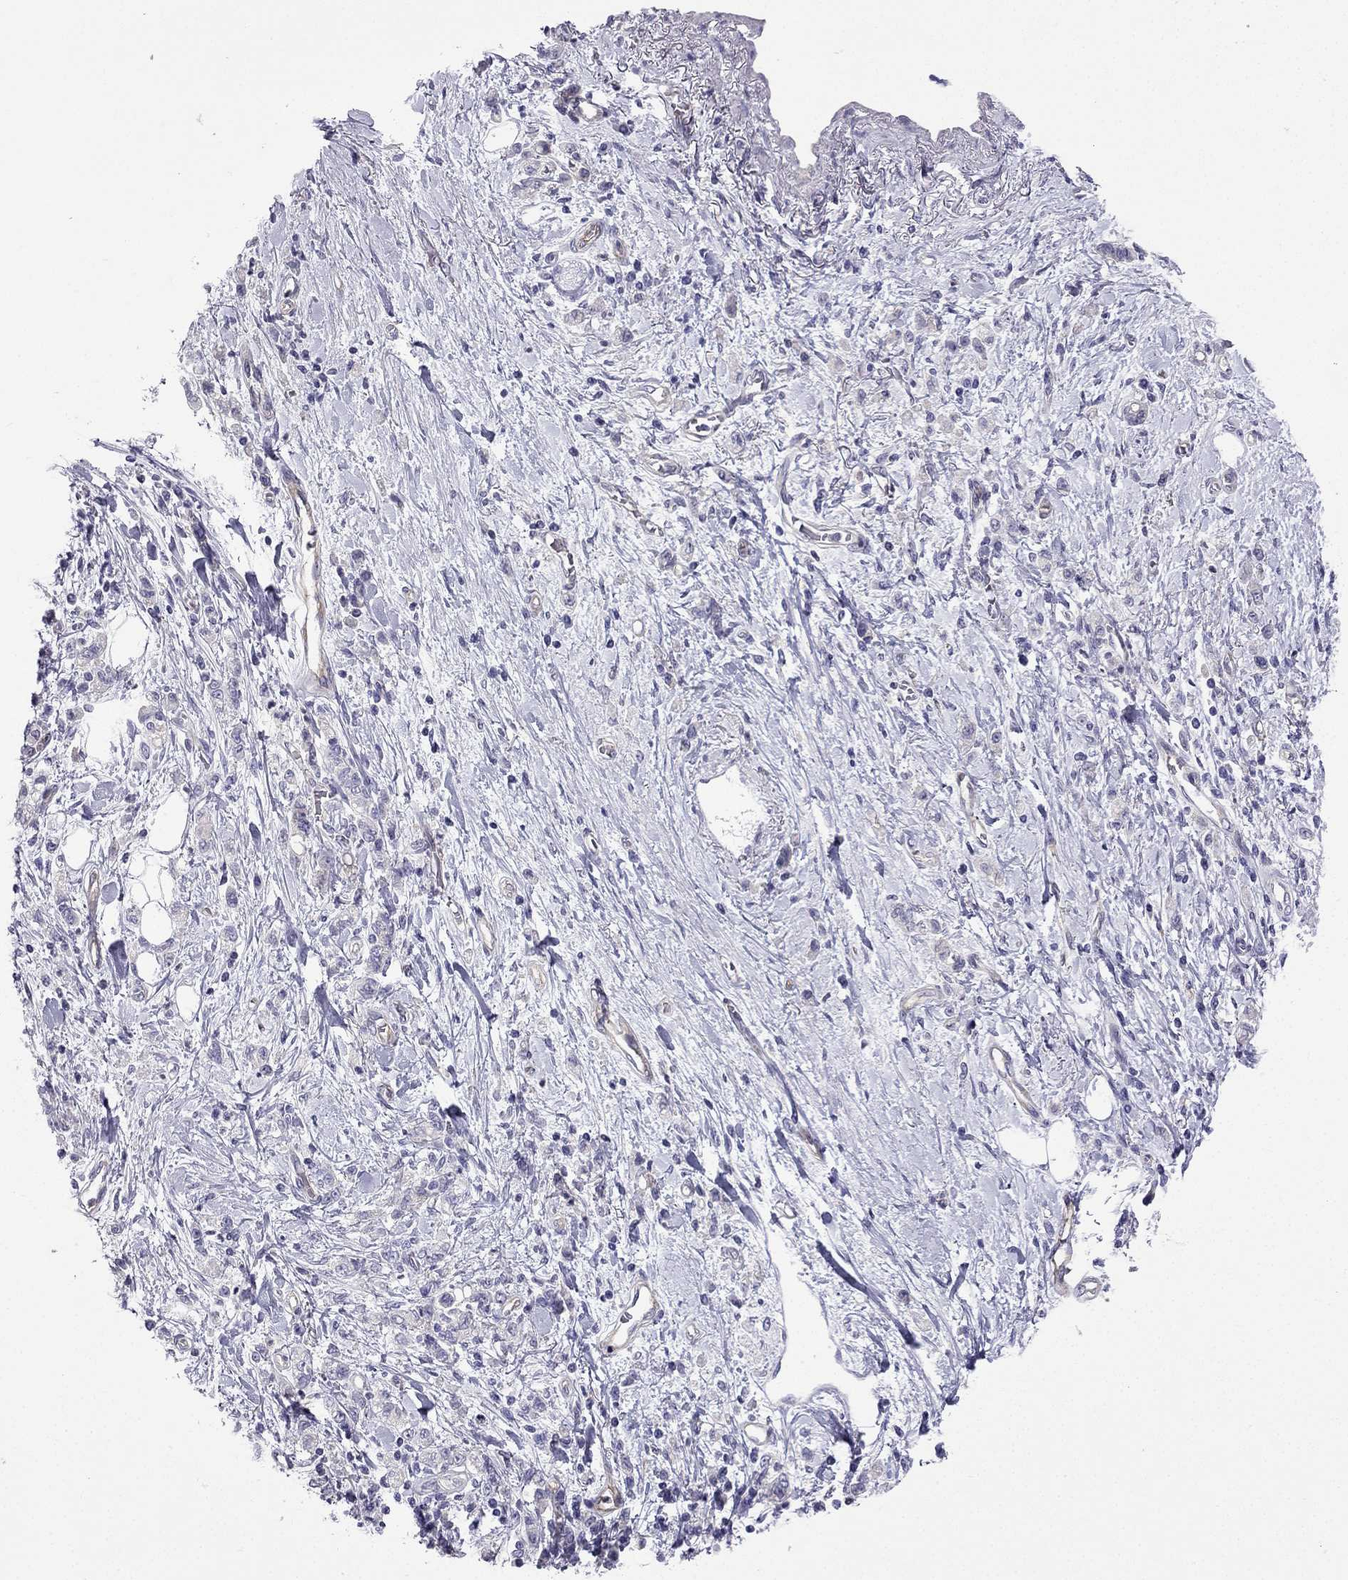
{"staining": {"intensity": "negative", "quantity": "none", "location": "none"}, "tissue": "stomach cancer", "cell_type": "Tumor cells", "image_type": "cancer", "snomed": [{"axis": "morphology", "description": "Adenocarcinoma, NOS"}, {"axis": "topography", "description": "Stomach"}], "caption": "An IHC micrograph of stomach cancer is shown. There is no staining in tumor cells of stomach cancer.", "gene": "GJA8", "patient": {"sex": "male", "age": 77}}